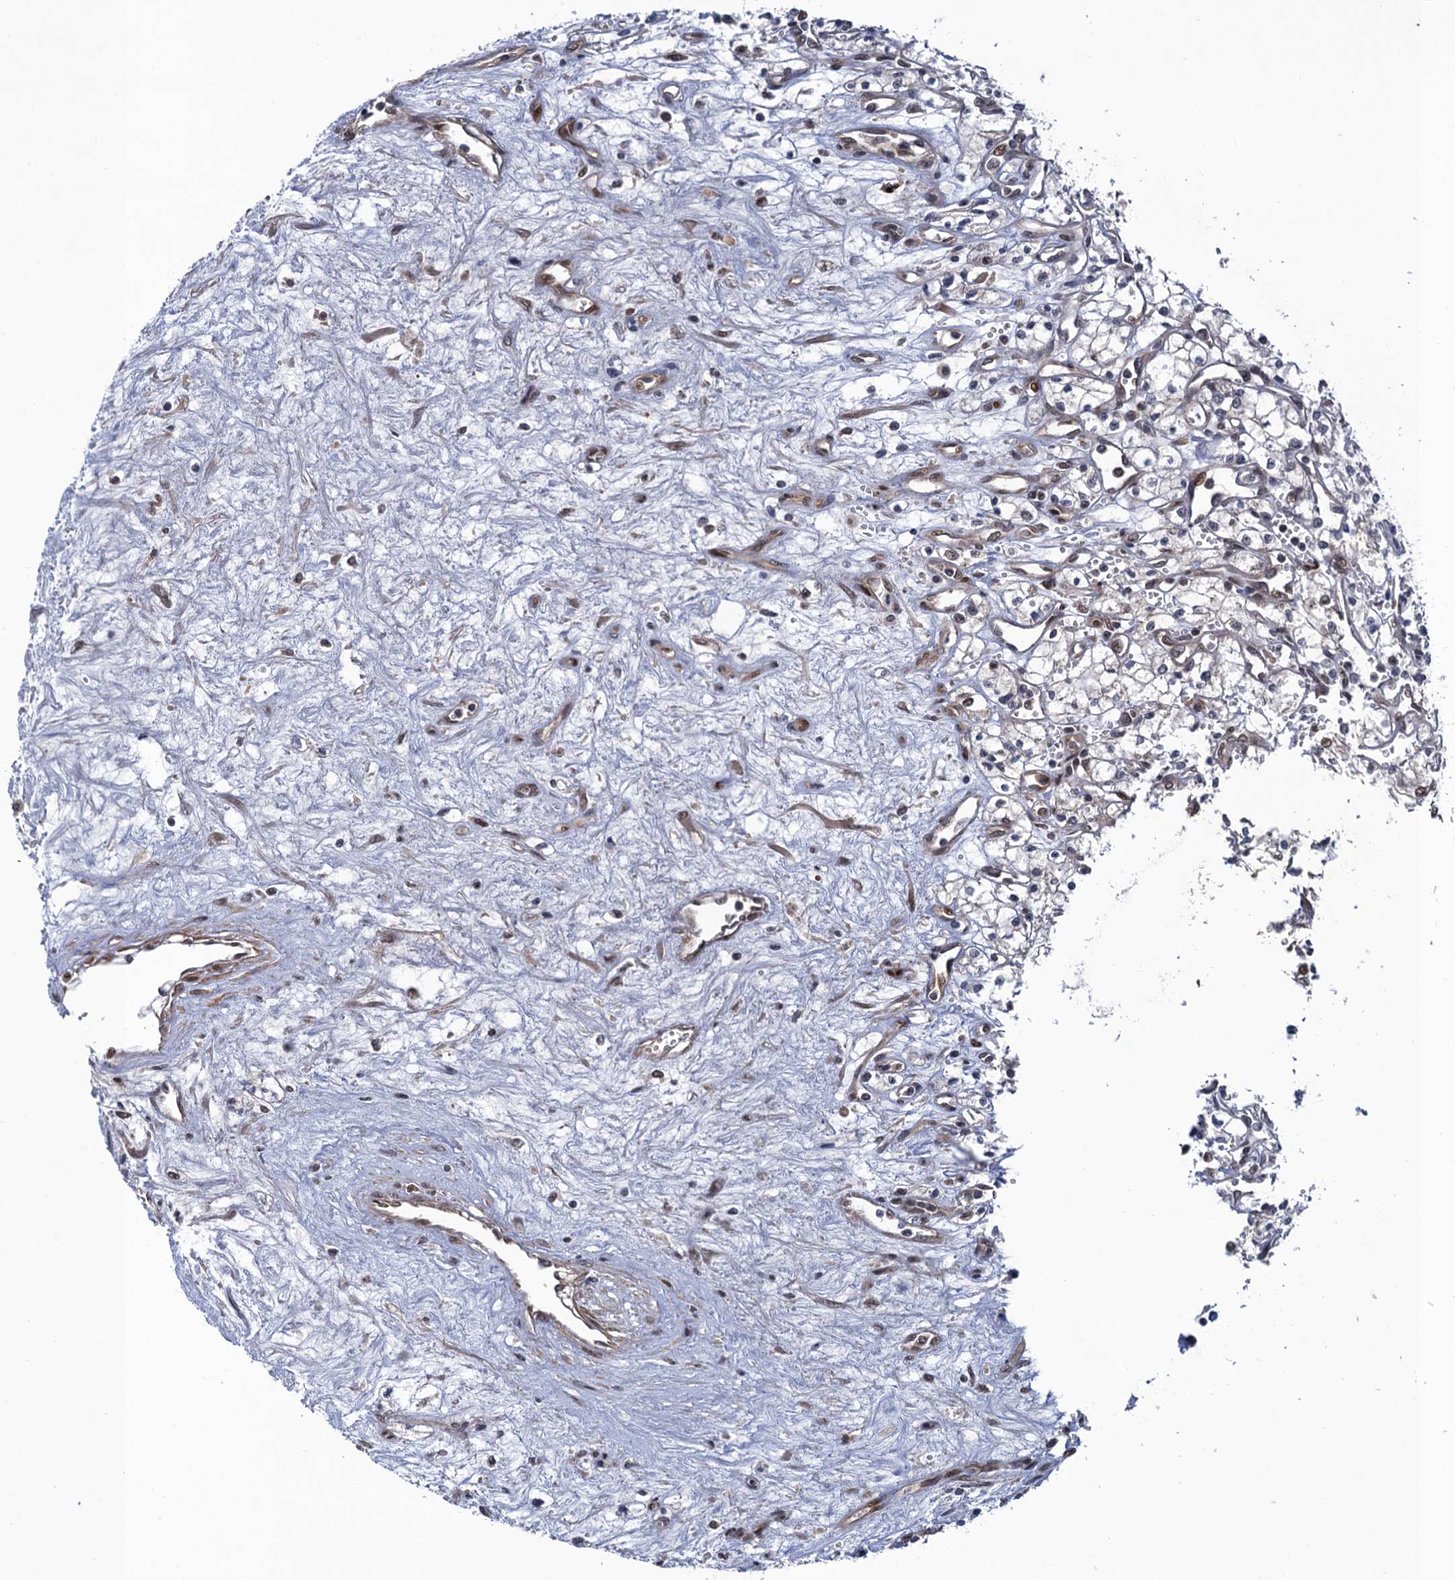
{"staining": {"intensity": "negative", "quantity": "none", "location": "none"}, "tissue": "renal cancer", "cell_type": "Tumor cells", "image_type": "cancer", "snomed": [{"axis": "morphology", "description": "Adenocarcinoma, NOS"}, {"axis": "topography", "description": "Kidney"}], "caption": "An immunohistochemistry (IHC) histopathology image of renal cancer (adenocarcinoma) is shown. There is no staining in tumor cells of renal cancer (adenocarcinoma).", "gene": "NEK8", "patient": {"sex": "male", "age": 59}}